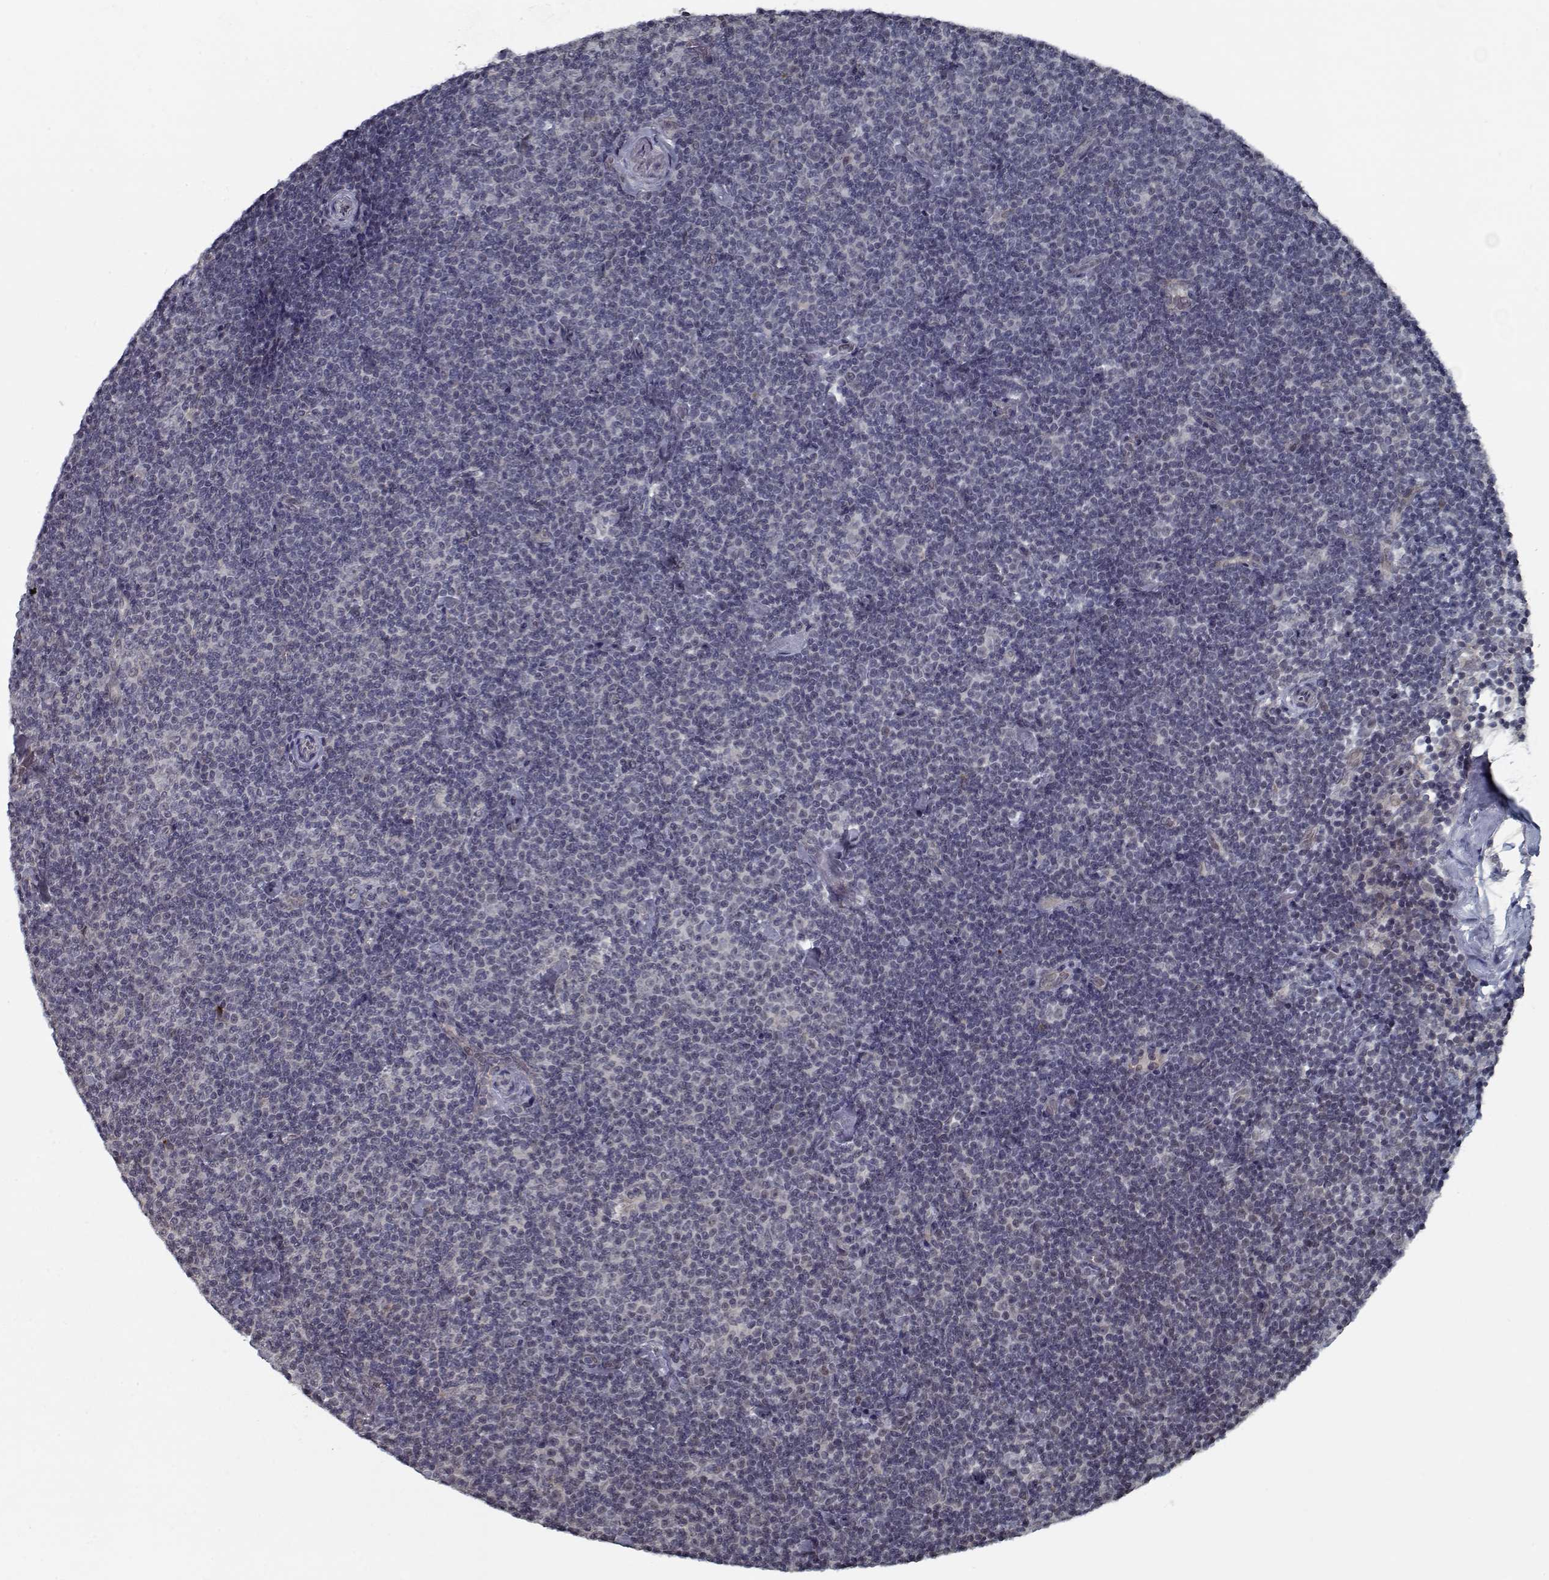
{"staining": {"intensity": "negative", "quantity": "none", "location": "none"}, "tissue": "lymphoma", "cell_type": "Tumor cells", "image_type": "cancer", "snomed": [{"axis": "morphology", "description": "Malignant lymphoma, non-Hodgkin's type, Low grade"}, {"axis": "topography", "description": "Lymph node"}], "caption": "High power microscopy image of an immunohistochemistry (IHC) histopathology image of lymphoma, revealing no significant staining in tumor cells. (Stains: DAB (3,3'-diaminobenzidine) immunohistochemistry with hematoxylin counter stain, Microscopy: brightfield microscopy at high magnification).", "gene": "NLK", "patient": {"sex": "male", "age": 81}}